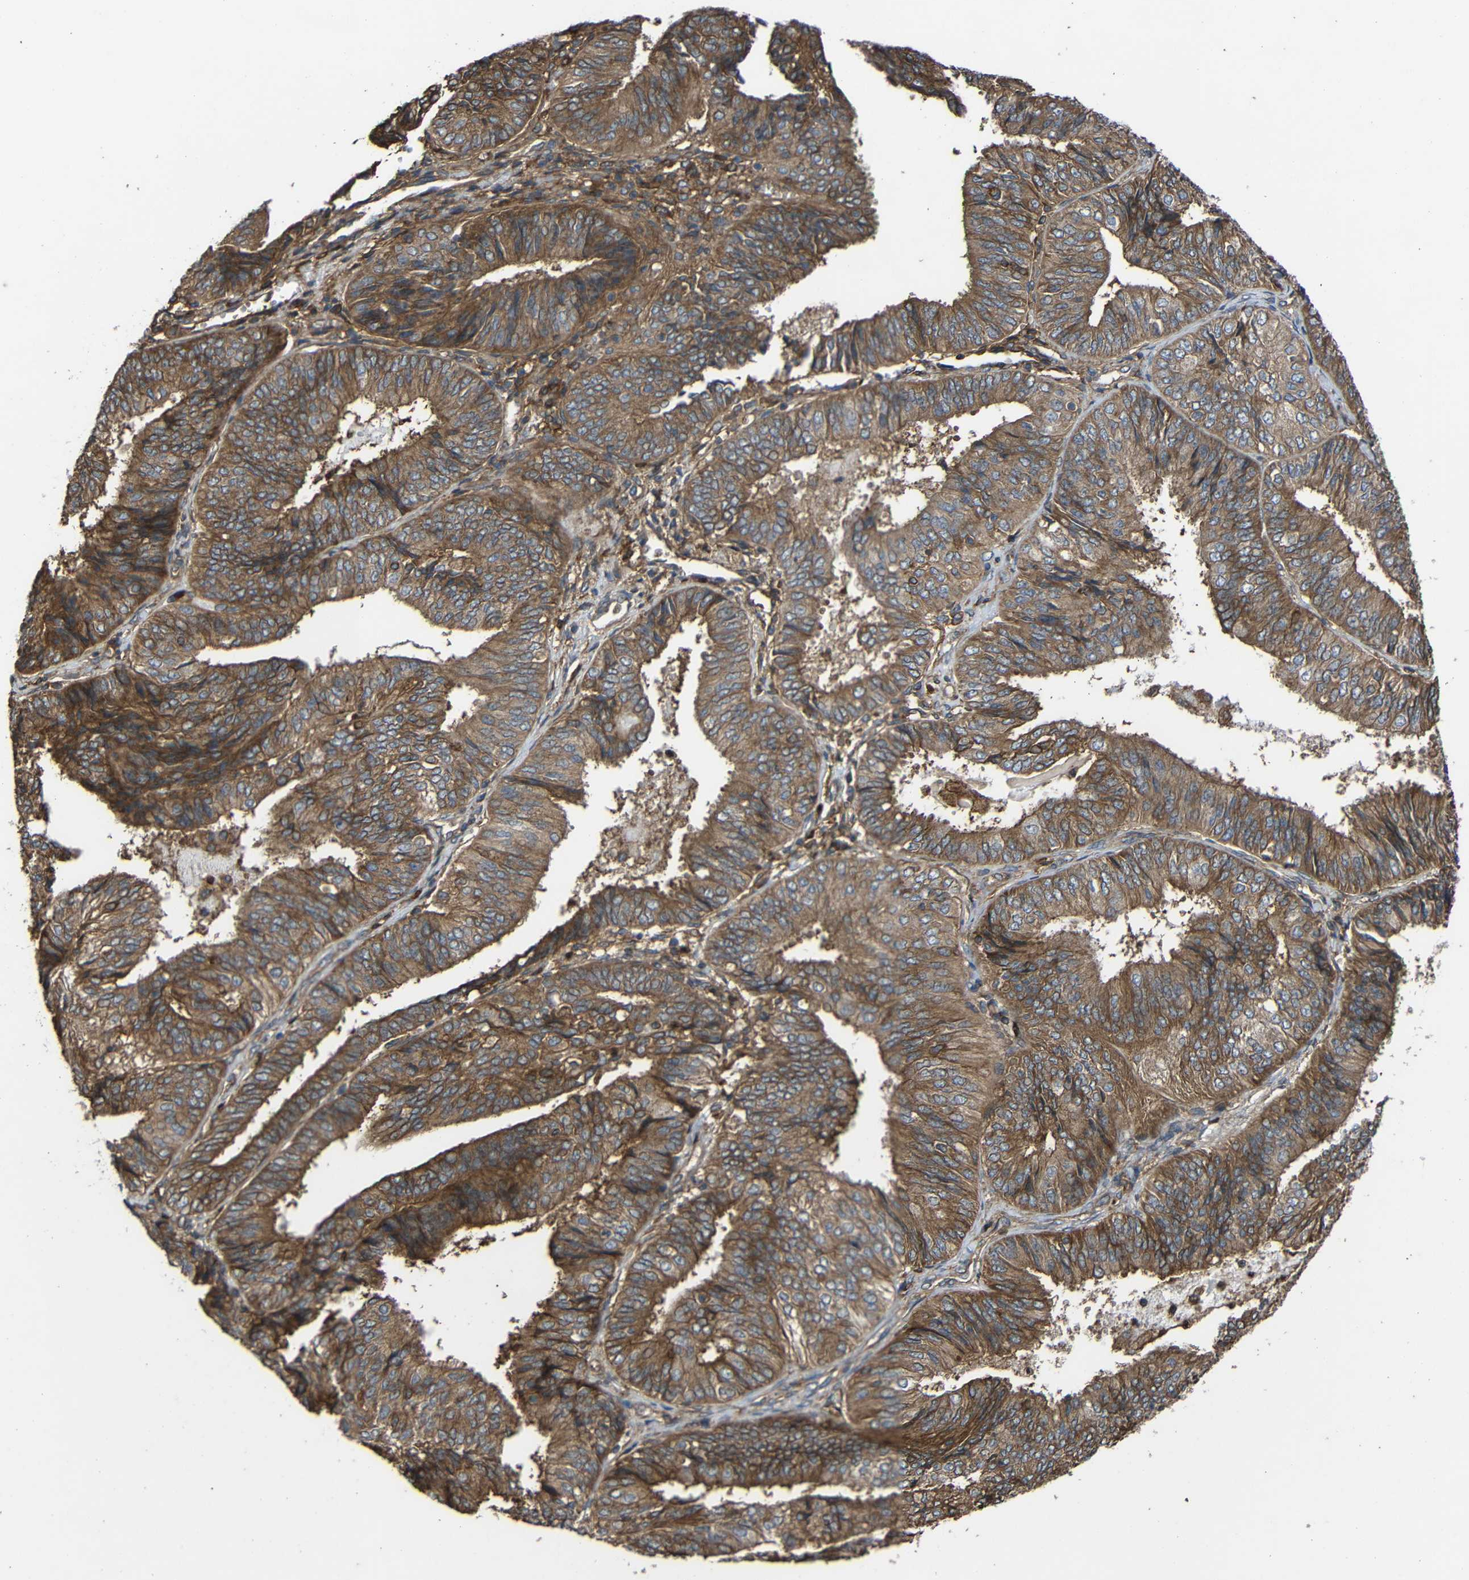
{"staining": {"intensity": "moderate", "quantity": ">75%", "location": "cytoplasmic/membranous"}, "tissue": "endometrial cancer", "cell_type": "Tumor cells", "image_type": "cancer", "snomed": [{"axis": "morphology", "description": "Adenocarcinoma, NOS"}, {"axis": "topography", "description": "Endometrium"}], "caption": "Protein staining shows moderate cytoplasmic/membranous expression in about >75% of tumor cells in adenocarcinoma (endometrial).", "gene": "TREM2", "patient": {"sex": "female", "age": 58}}